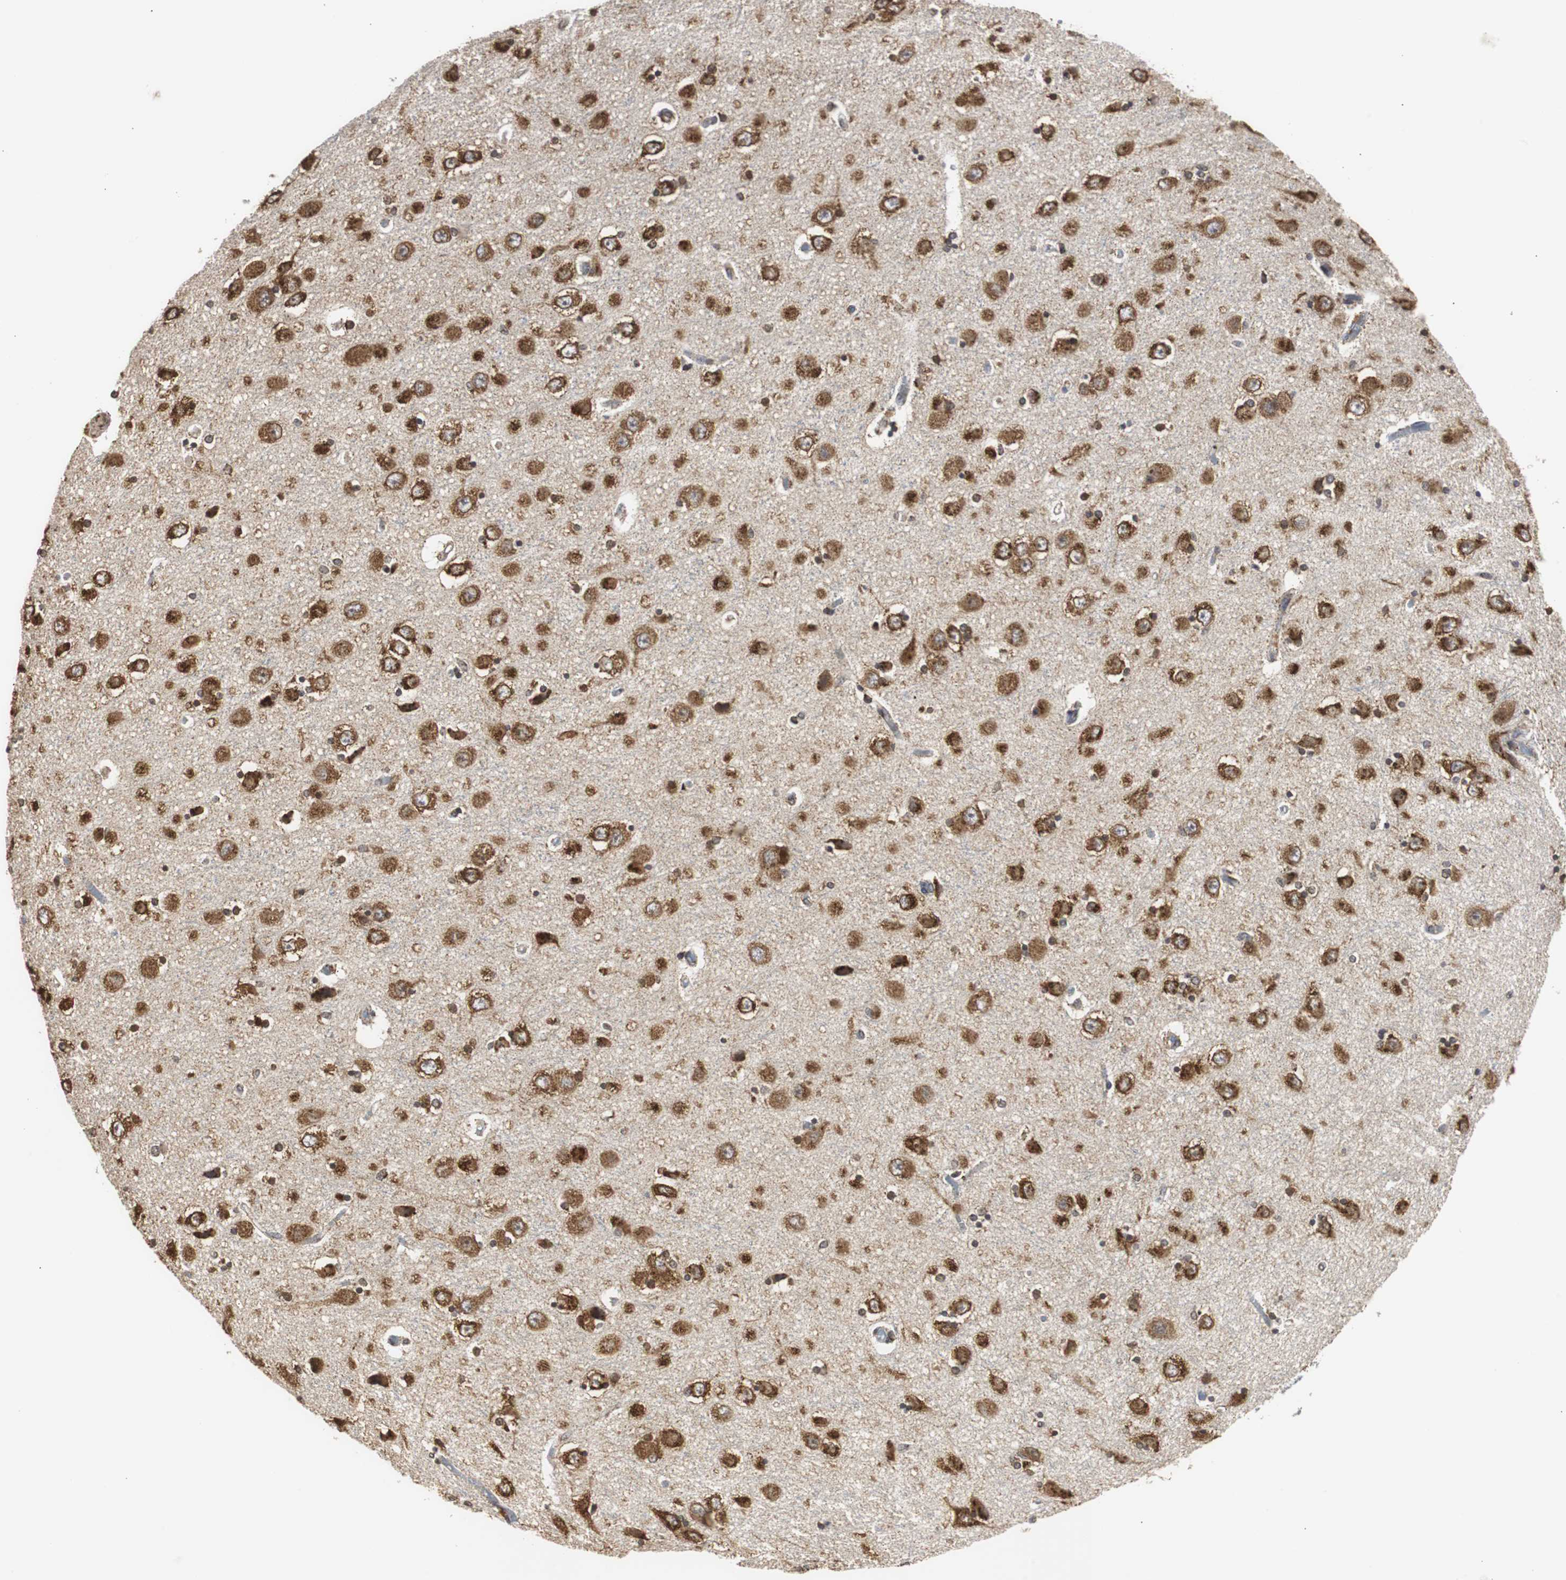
{"staining": {"intensity": "moderate", "quantity": ">75%", "location": "cytoplasmic/membranous"}, "tissue": "hippocampus", "cell_type": "Glial cells", "image_type": "normal", "snomed": [{"axis": "morphology", "description": "Normal tissue, NOS"}, {"axis": "topography", "description": "Hippocampus"}], "caption": "Moderate cytoplasmic/membranous positivity is identified in about >75% of glial cells in normal hippocampus.", "gene": "HSD17B10", "patient": {"sex": "female", "age": 54}}